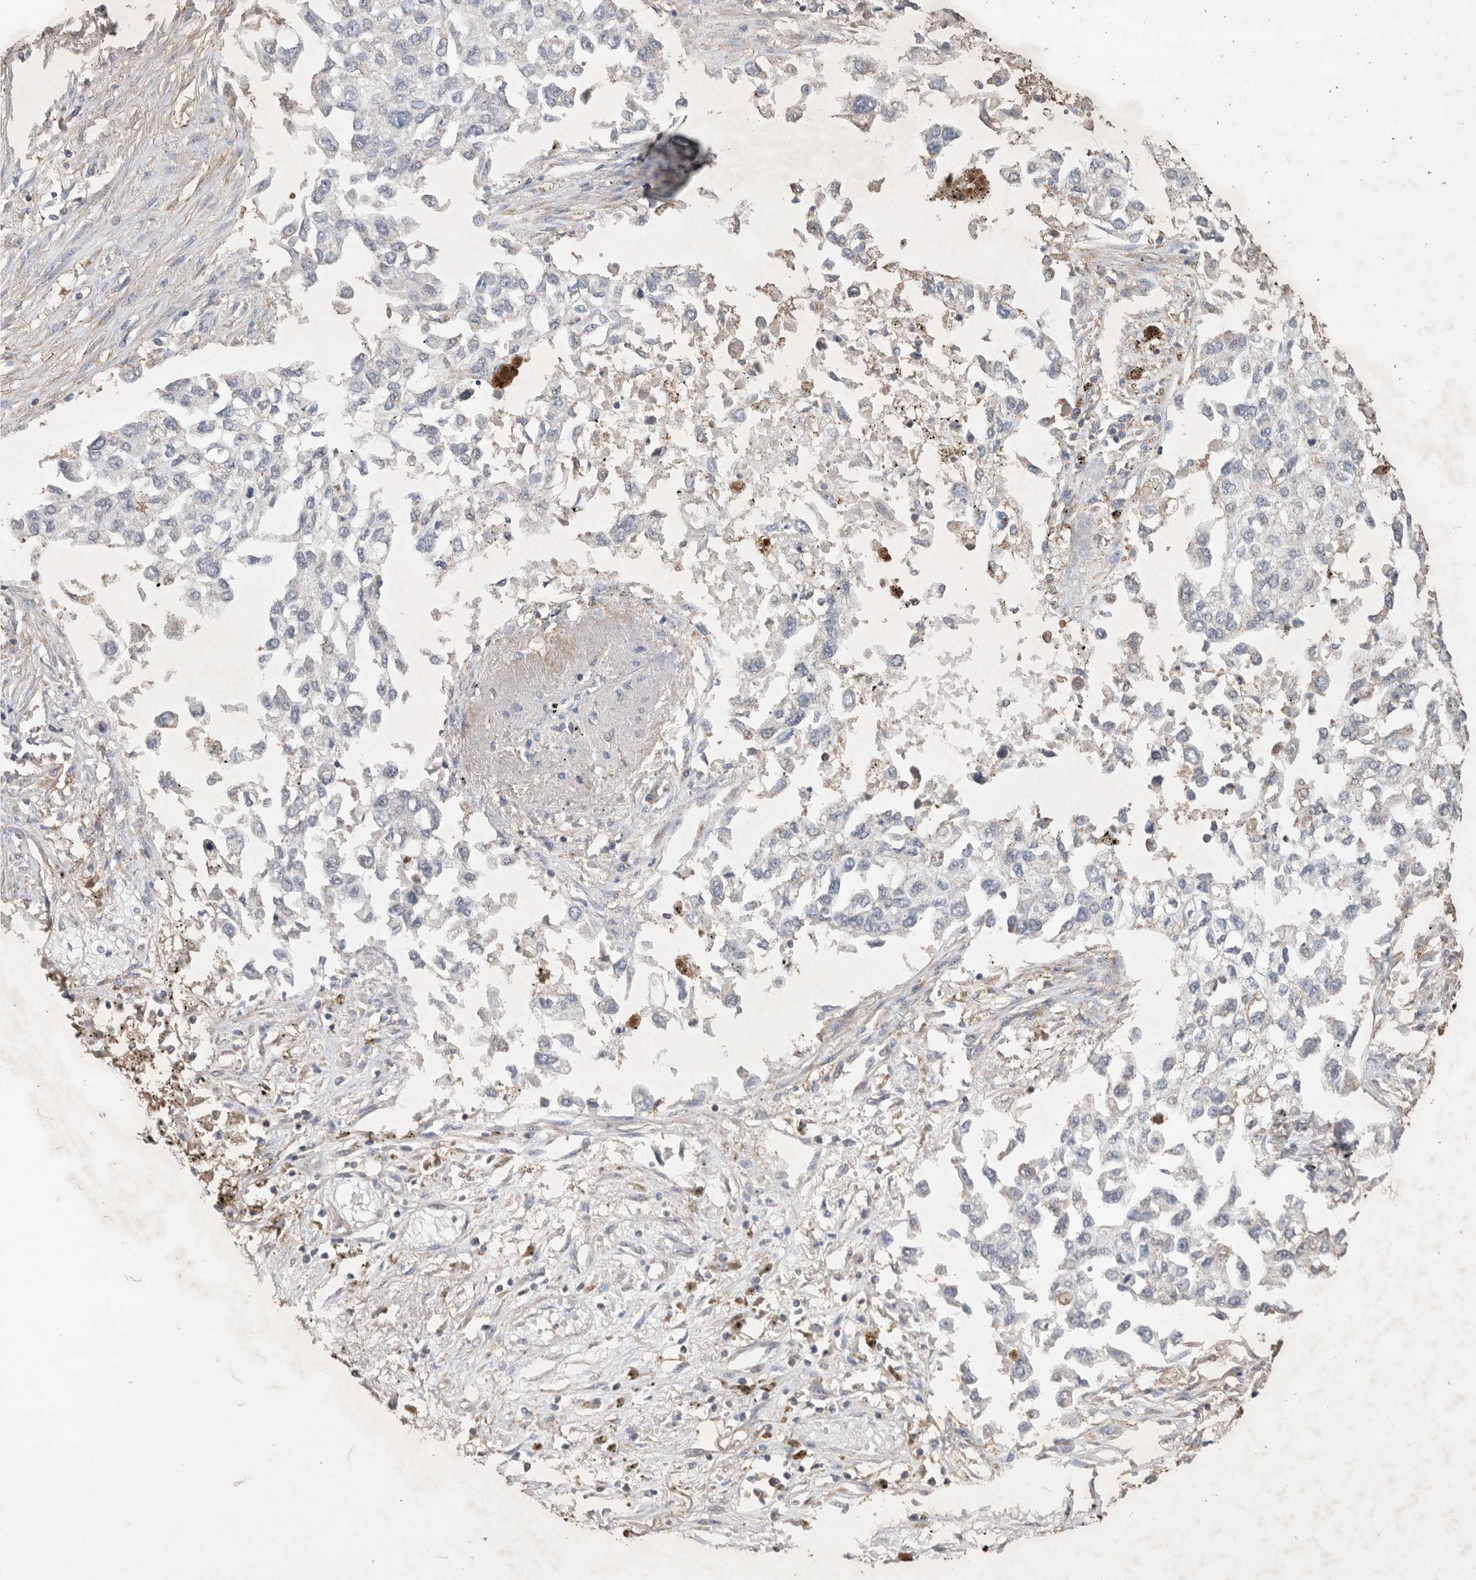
{"staining": {"intensity": "negative", "quantity": "none", "location": "none"}, "tissue": "lung cancer", "cell_type": "Tumor cells", "image_type": "cancer", "snomed": [{"axis": "morphology", "description": "Inflammation, NOS"}, {"axis": "morphology", "description": "Adenocarcinoma, NOS"}, {"axis": "topography", "description": "Lung"}], "caption": "The image reveals no significant staining in tumor cells of lung cancer (adenocarcinoma).", "gene": "TRIM5", "patient": {"sex": "male", "age": 63}}